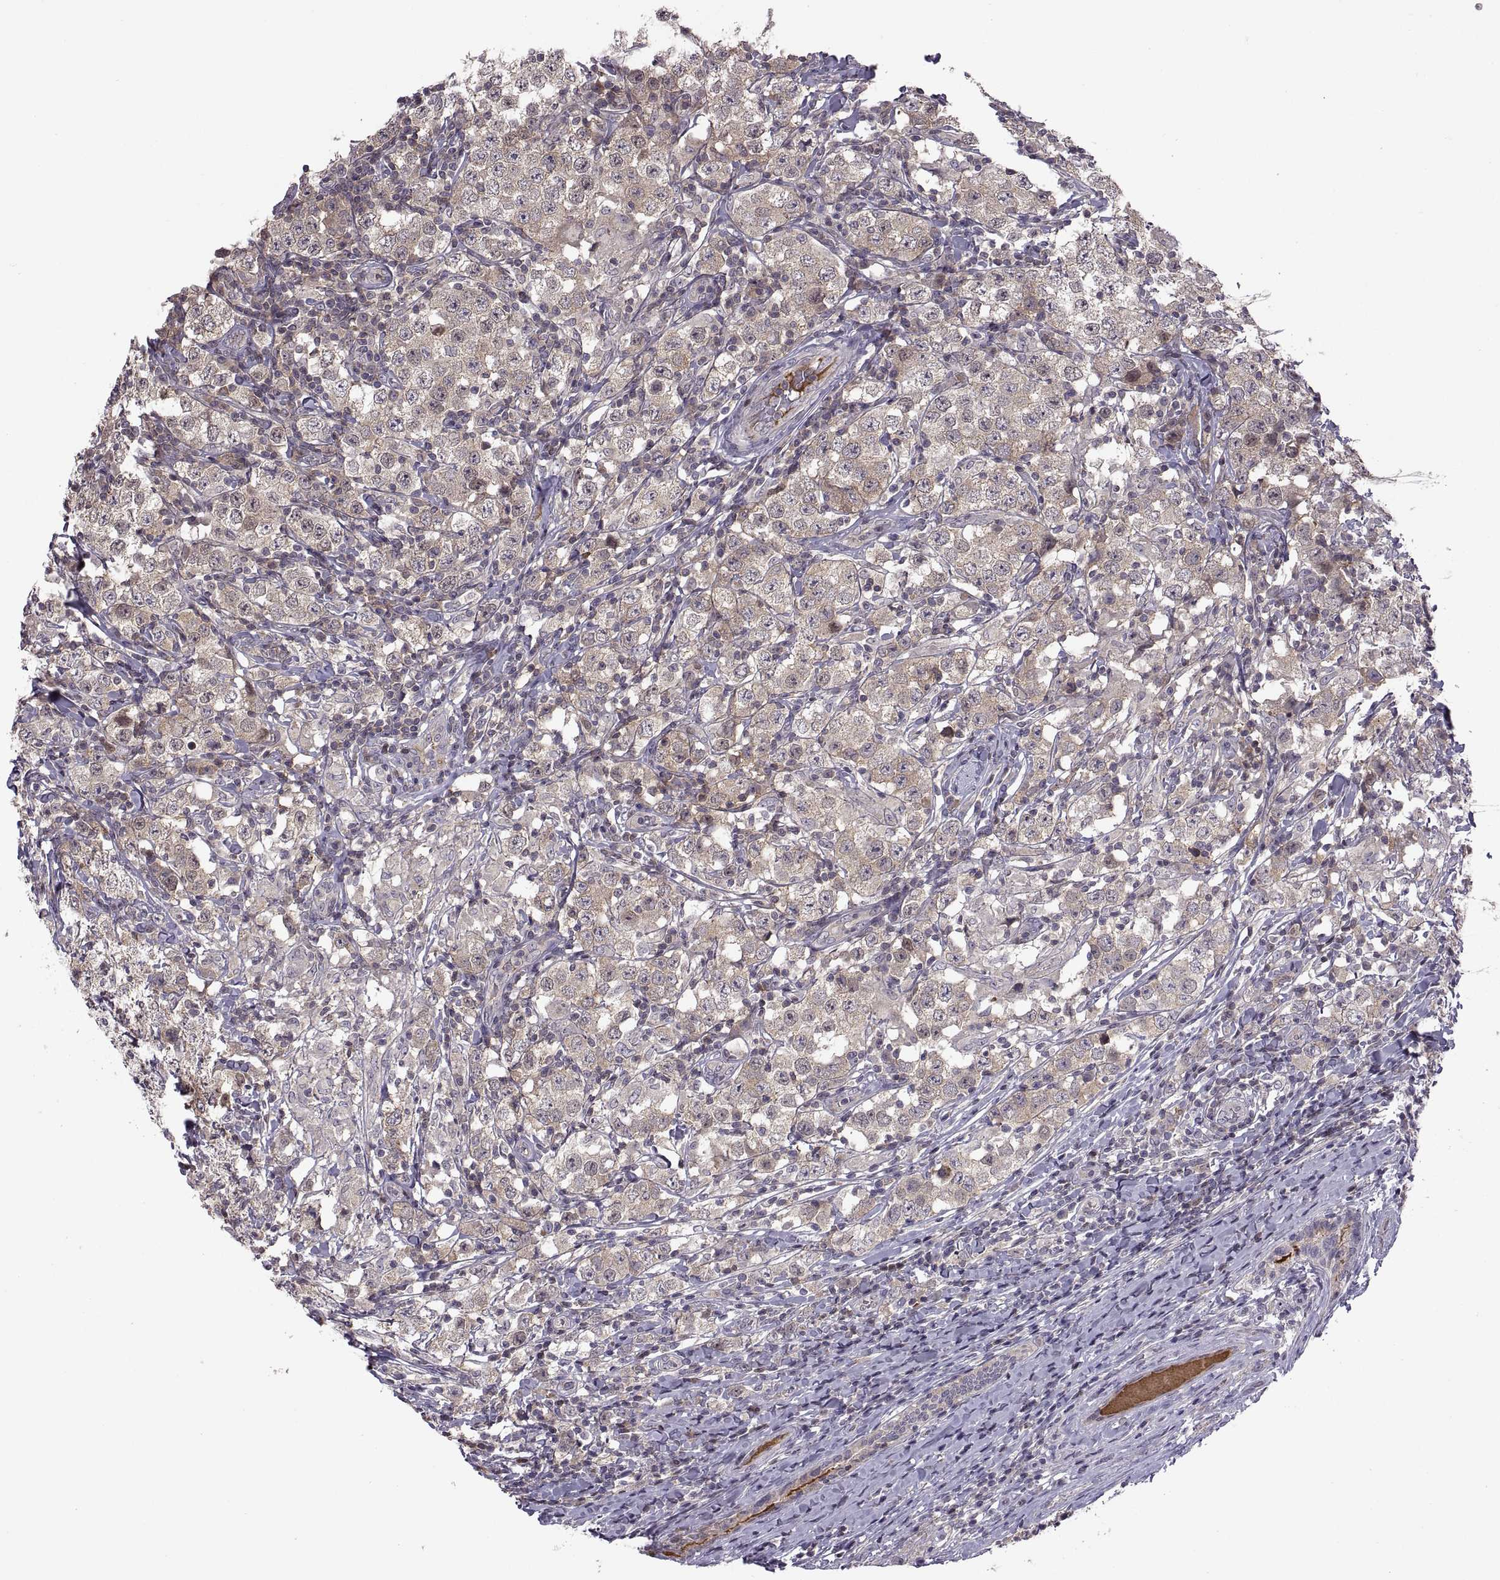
{"staining": {"intensity": "weak", "quantity": "<25%", "location": "cytoplasmic/membranous"}, "tissue": "testis cancer", "cell_type": "Tumor cells", "image_type": "cancer", "snomed": [{"axis": "morphology", "description": "Seminoma, NOS"}, {"axis": "morphology", "description": "Carcinoma, Embryonal, NOS"}, {"axis": "topography", "description": "Testis"}], "caption": "Immunohistochemistry (IHC) of human testis seminoma exhibits no positivity in tumor cells.", "gene": "NMNAT2", "patient": {"sex": "male", "age": 41}}